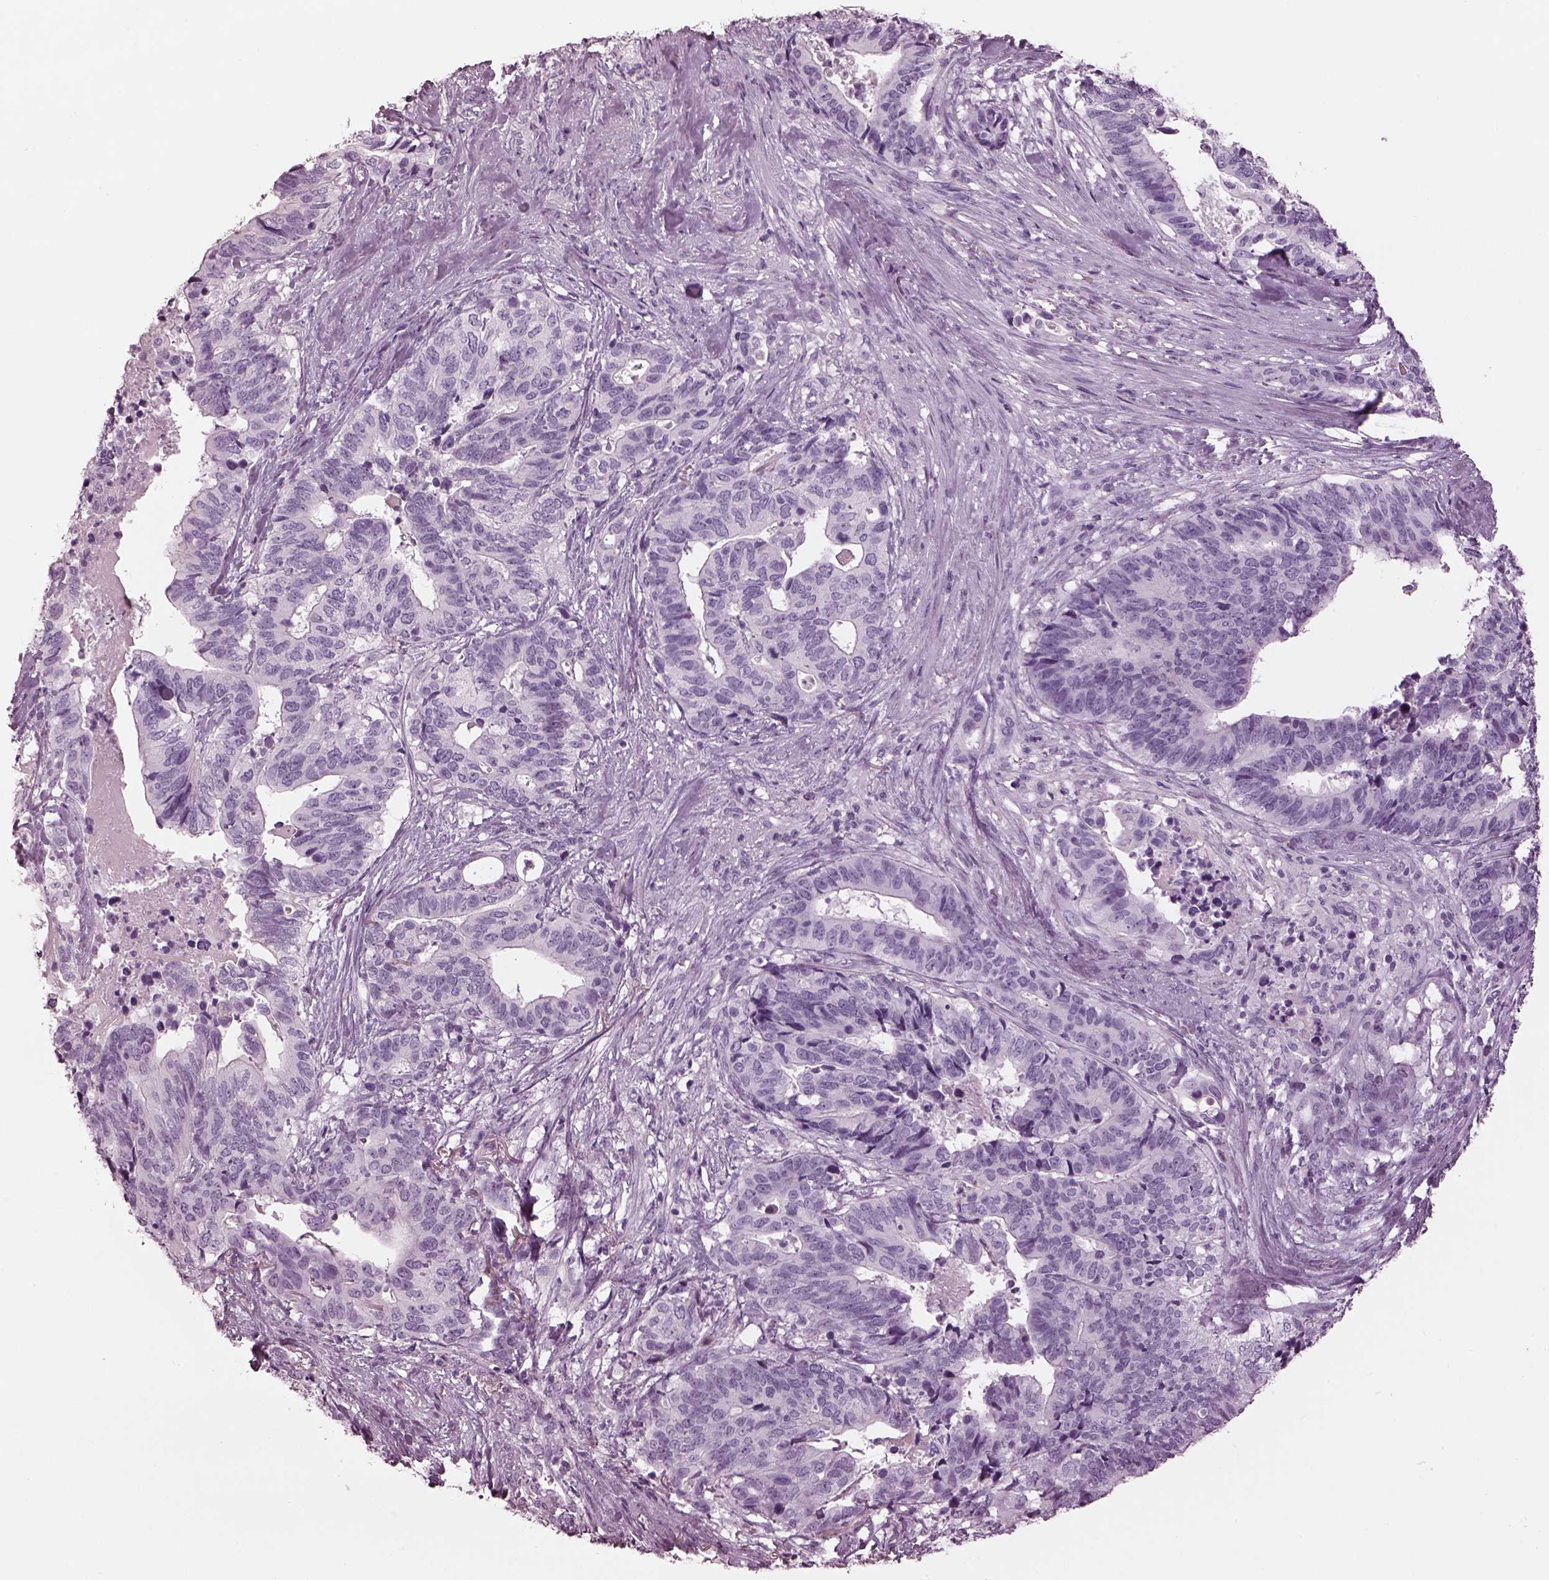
{"staining": {"intensity": "negative", "quantity": "none", "location": "none"}, "tissue": "stomach cancer", "cell_type": "Tumor cells", "image_type": "cancer", "snomed": [{"axis": "morphology", "description": "Adenocarcinoma, NOS"}, {"axis": "topography", "description": "Stomach, upper"}], "caption": "Tumor cells show no significant protein staining in stomach adenocarcinoma.", "gene": "OPN4", "patient": {"sex": "female", "age": 67}}